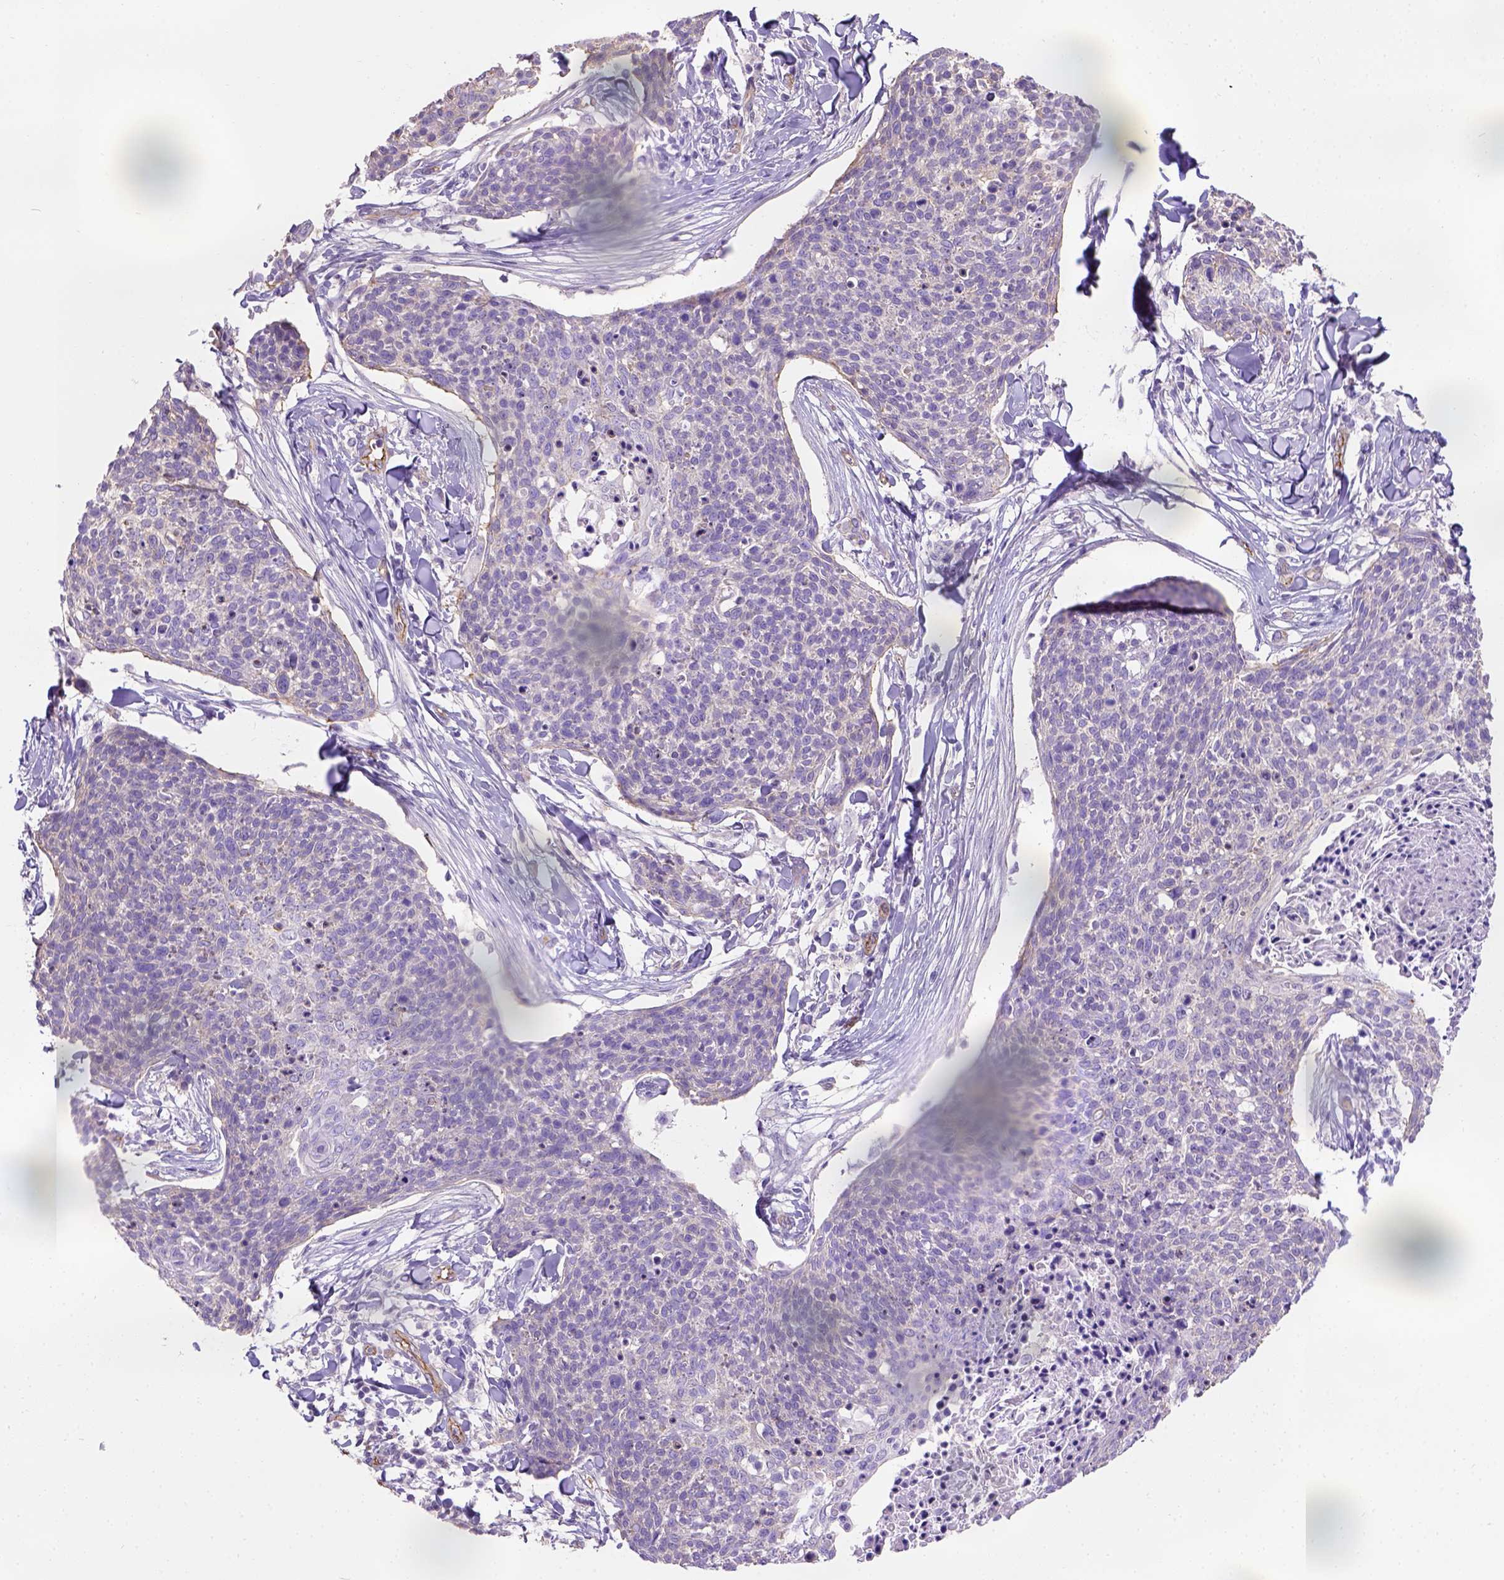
{"staining": {"intensity": "negative", "quantity": "none", "location": "none"}, "tissue": "skin cancer", "cell_type": "Tumor cells", "image_type": "cancer", "snomed": [{"axis": "morphology", "description": "Squamous cell carcinoma, NOS"}, {"axis": "topography", "description": "Skin"}, {"axis": "topography", "description": "Vulva"}], "caption": "IHC image of human skin squamous cell carcinoma stained for a protein (brown), which exhibits no expression in tumor cells.", "gene": "PHF7", "patient": {"sex": "female", "age": 75}}